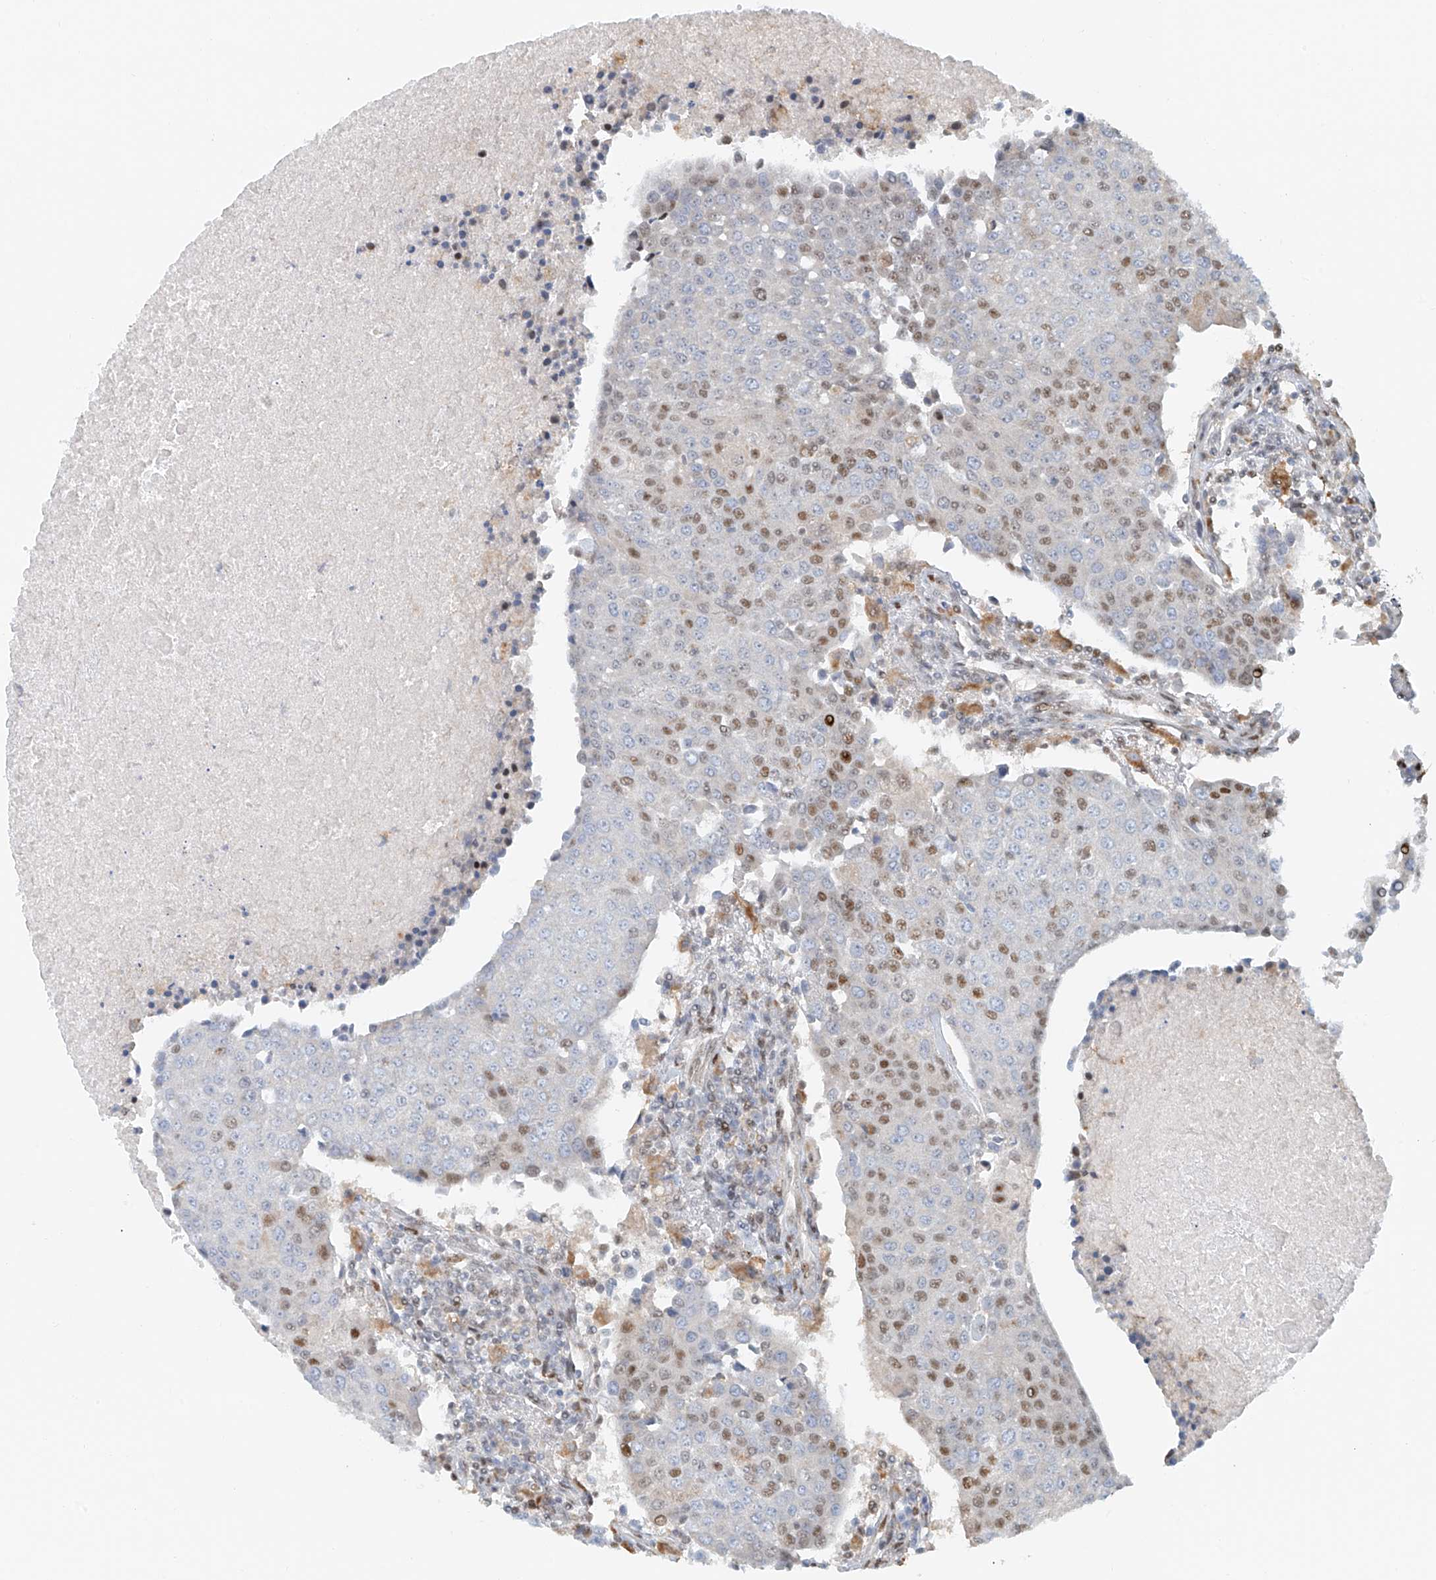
{"staining": {"intensity": "moderate", "quantity": "<25%", "location": "nuclear"}, "tissue": "urothelial cancer", "cell_type": "Tumor cells", "image_type": "cancer", "snomed": [{"axis": "morphology", "description": "Urothelial carcinoma, High grade"}, {"axis": "topography", "description": "Urinary bladder"}], "caption": "Protein staining by immunohistochemistry displays moderate nuclear staining in about <25% of tumor cells in urothelial carcinoma (high-grade).", "gene": "ZNF514", "patient": {"sex": "female", "age": 85}}